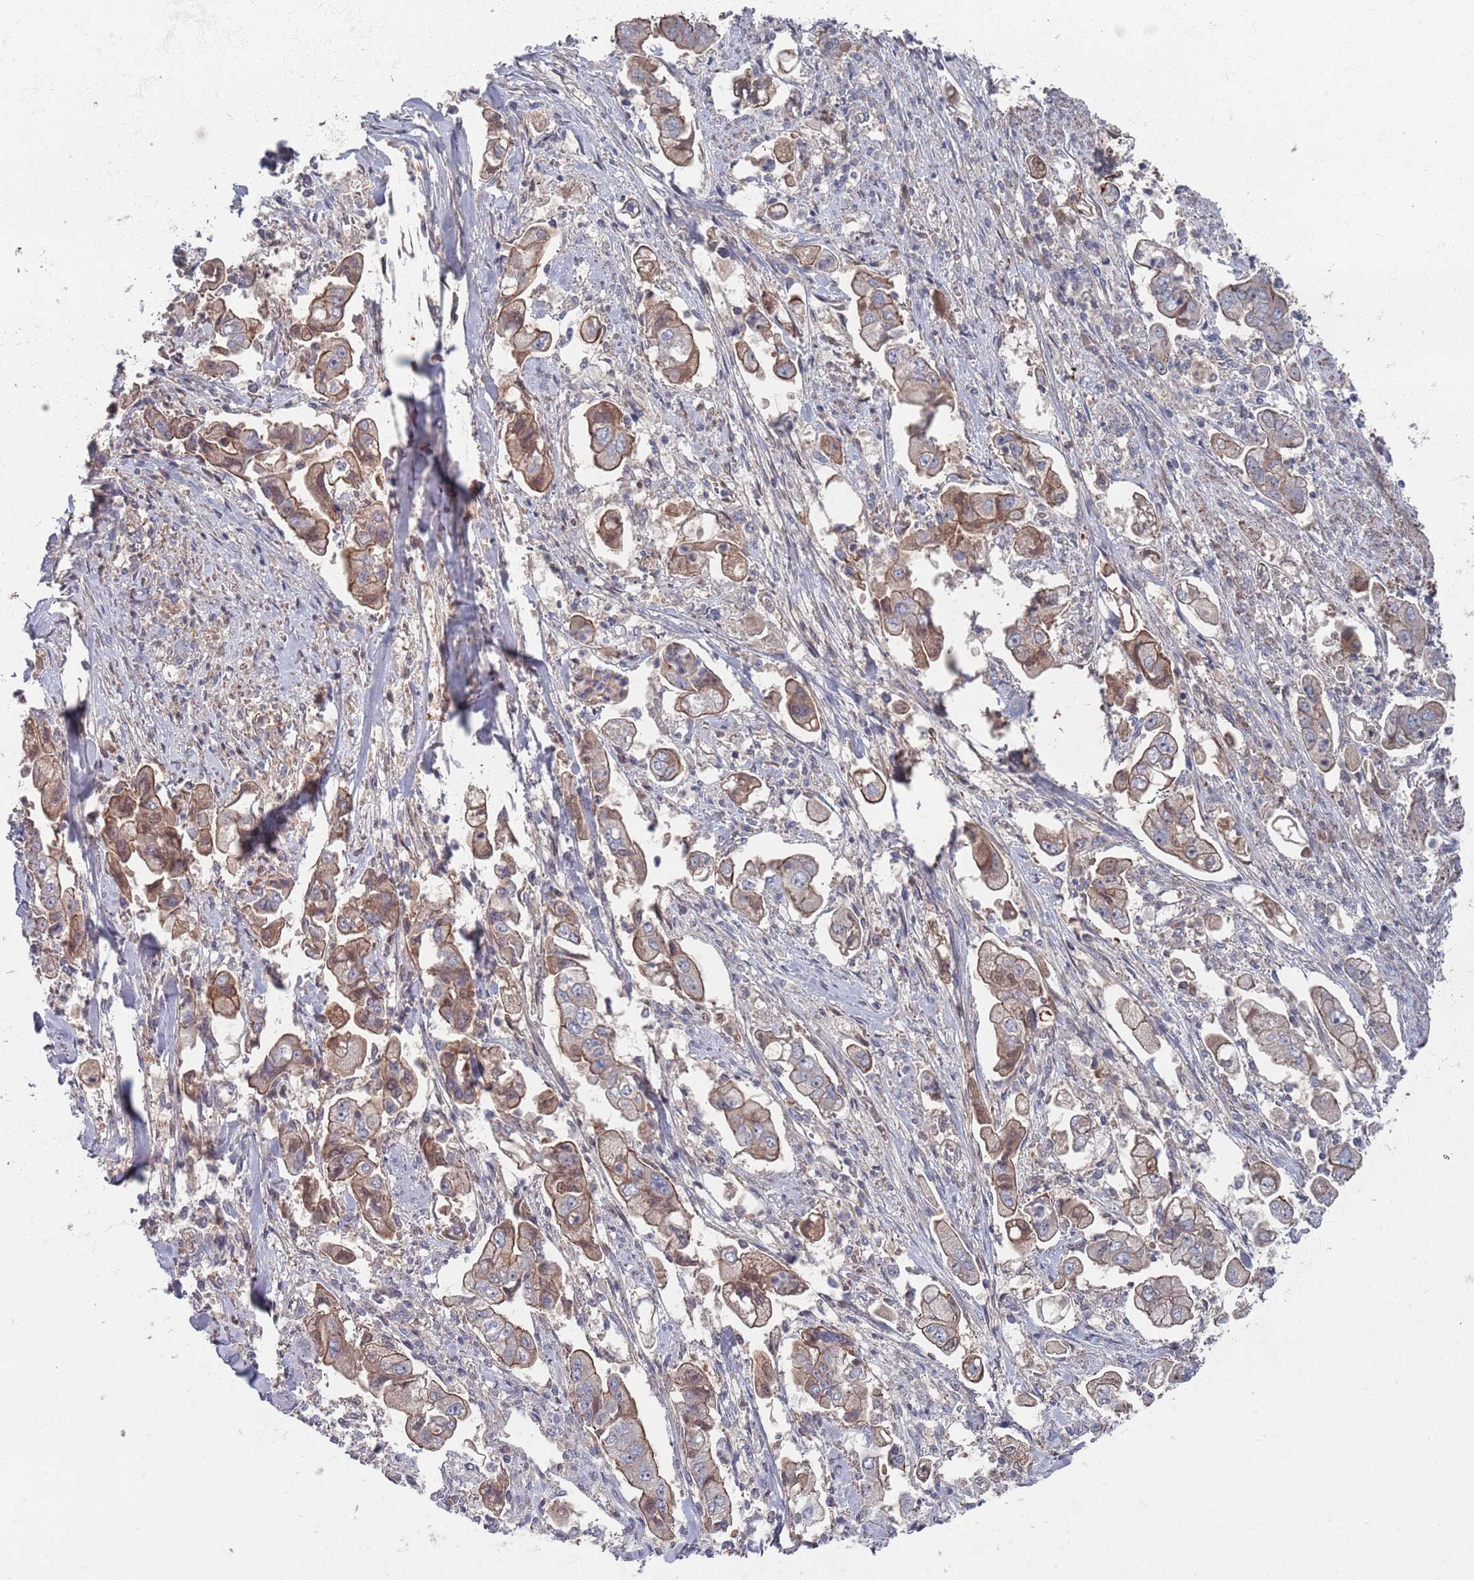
{"staining": {"intensity": "moderate", "quantity": ">75%", "location": "cytoplasmic/membranous"}, "tissue": "stomach cancer", "cell_type": "Tumor cells", "image_type": "cancer", "snomed": [{"axis": "morphology", "description": "Adenocarcinoma, NOS"}, {"axis": "topography", "description": "Stomach"}], "caption": "Tumor cells exhibit medium levels of moderate cytoplasmic/membranous positivity in about >75% of cells in human stomach cancer.", "gene": "PLEKHA4", "patient": {"sex": "male", "age": 62}}